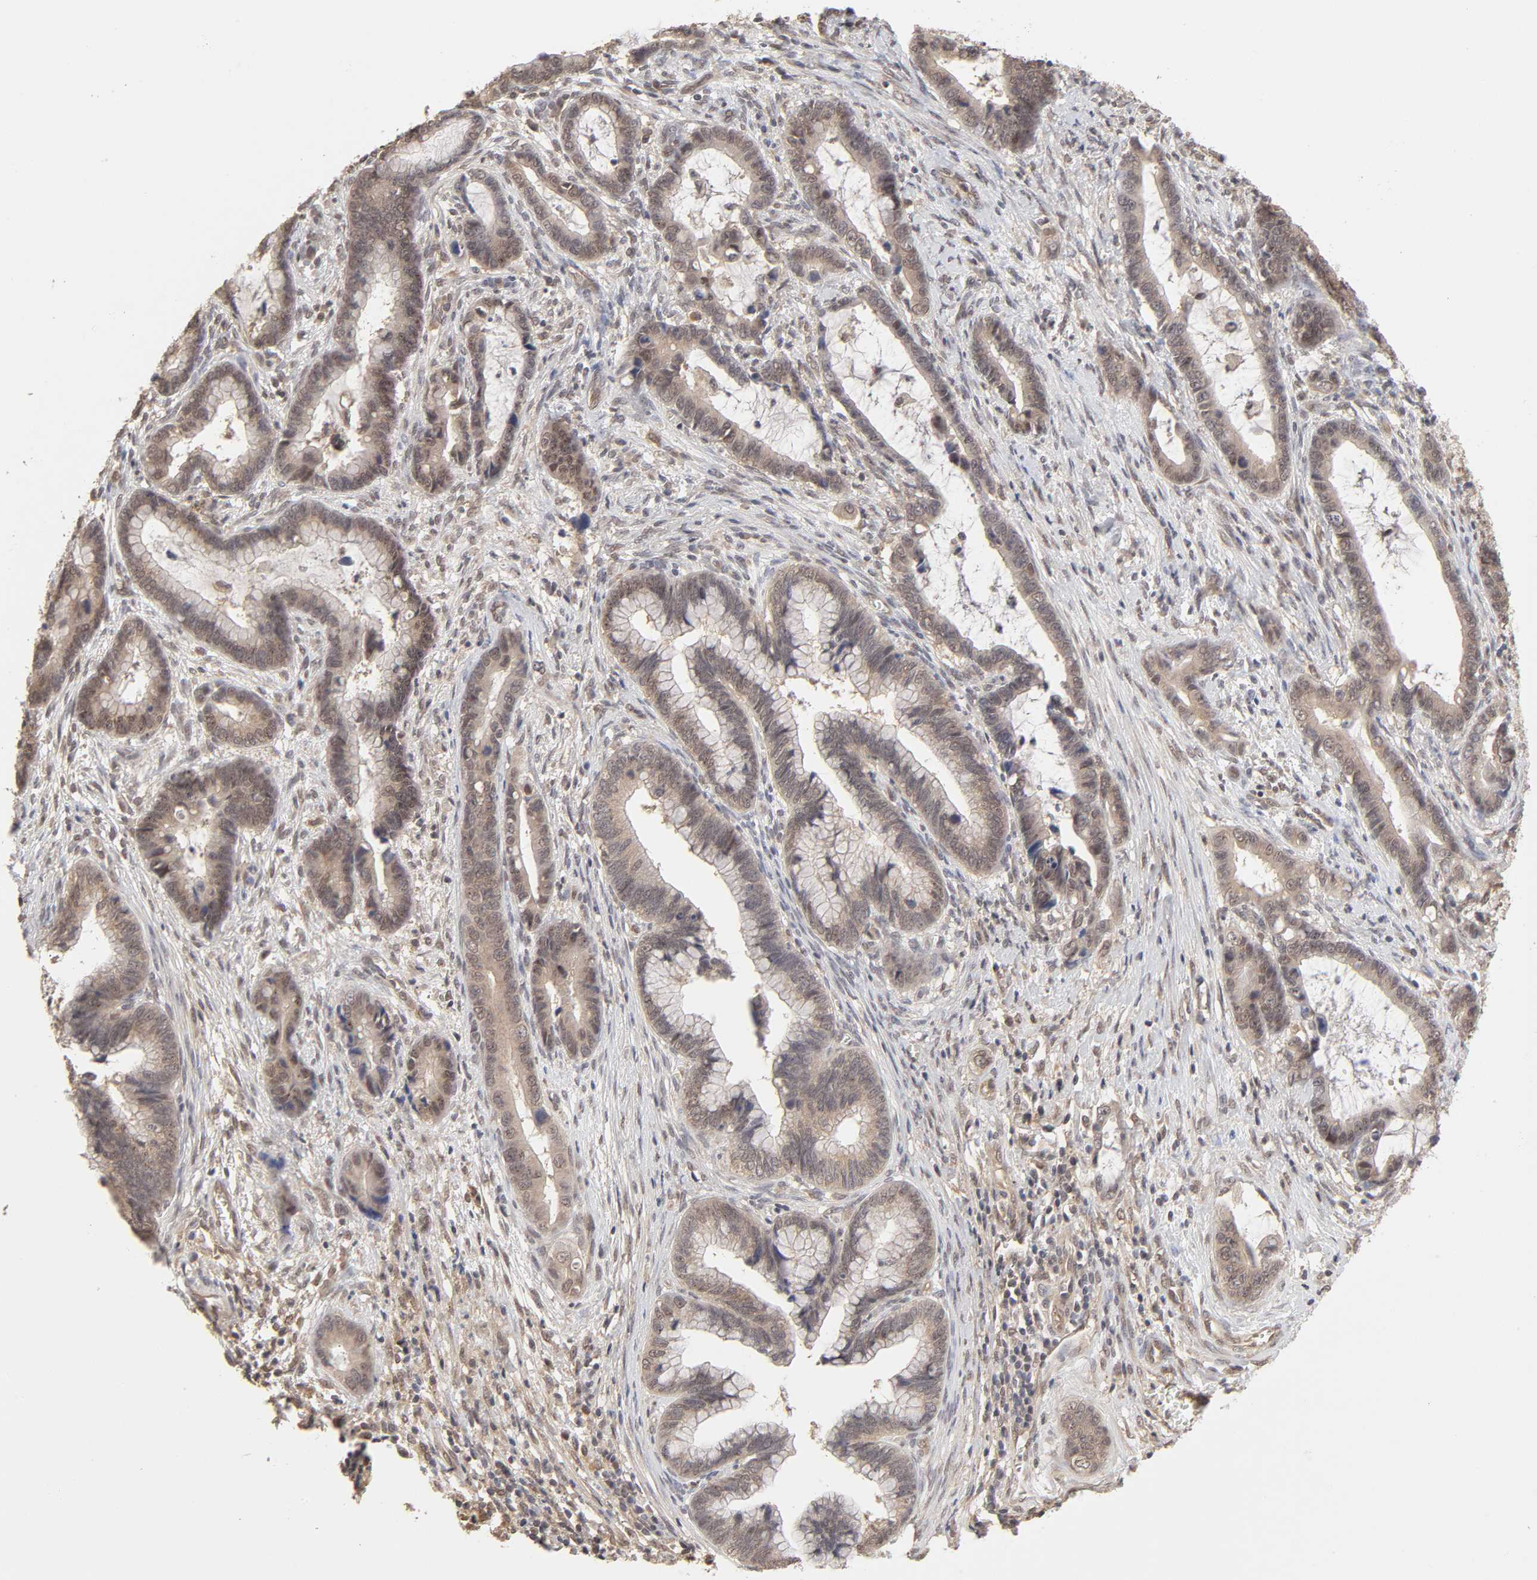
{"staining": {"intensity": "weak", "quantity": "25%-75%", "location": "cytoplasmic/membranous"}, "tissue": "cervical cancer", "cell_type": "Tumor cells", "image_type": "cancer", "snomed": [{"axis": "morphology", "description": "Adenocarcinoma, NOS"}, {"axis": "topography", "description": "Cervix"}], "caption": "Approximately 25%-75% of tumor cells in adenocarcinoma (cervical) exhibit weak cytoplasmic/membranous protein expression as visualized by brown immunohistochemical staining.", "gene": "MAPK1", "patient": {"sex": "female", "age": 44}}